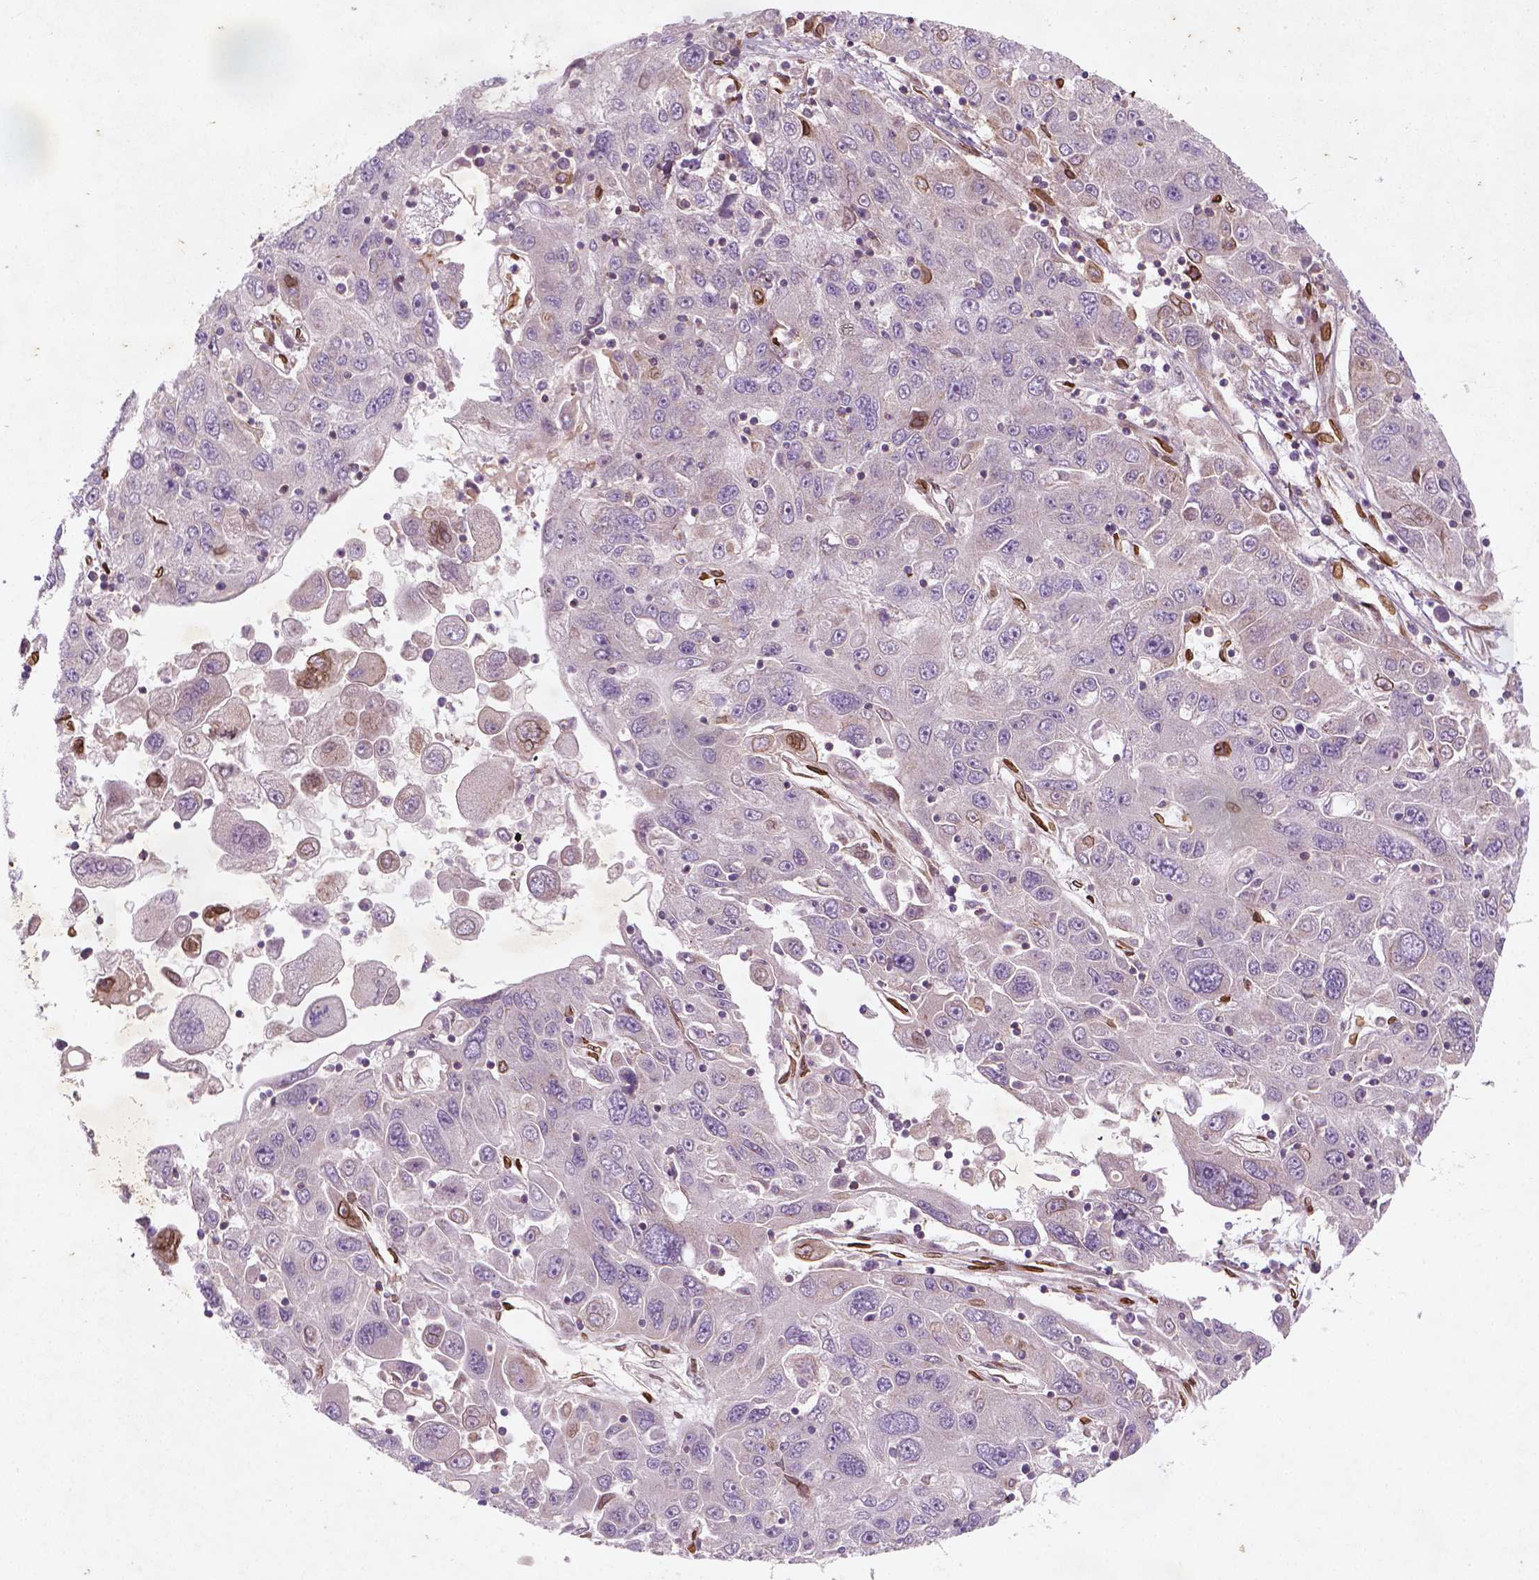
{"staining": {"intensity": "moderate", "quantity": "<25%", "location": "cytoplasmic/membranous,nuclear"}, "tissue": "stomach cancer", "cell_type": "Tumor cells", "image_type": "cancer", "snomed": [{"axis": "morphology", "description": "Adenocarcinoma, NOS"}, {"axis": "topography", "description": "Stomach"}], "caption": "Immunohistochemical staining of stomach cancer (adenocarcinoma) displays low levels of moderate cytoplasmic/membranous and nuclear expression in approximately <25% of tumor cells.", "gene": "TCHP", "patient": {"sex": "male", "age": 56}}